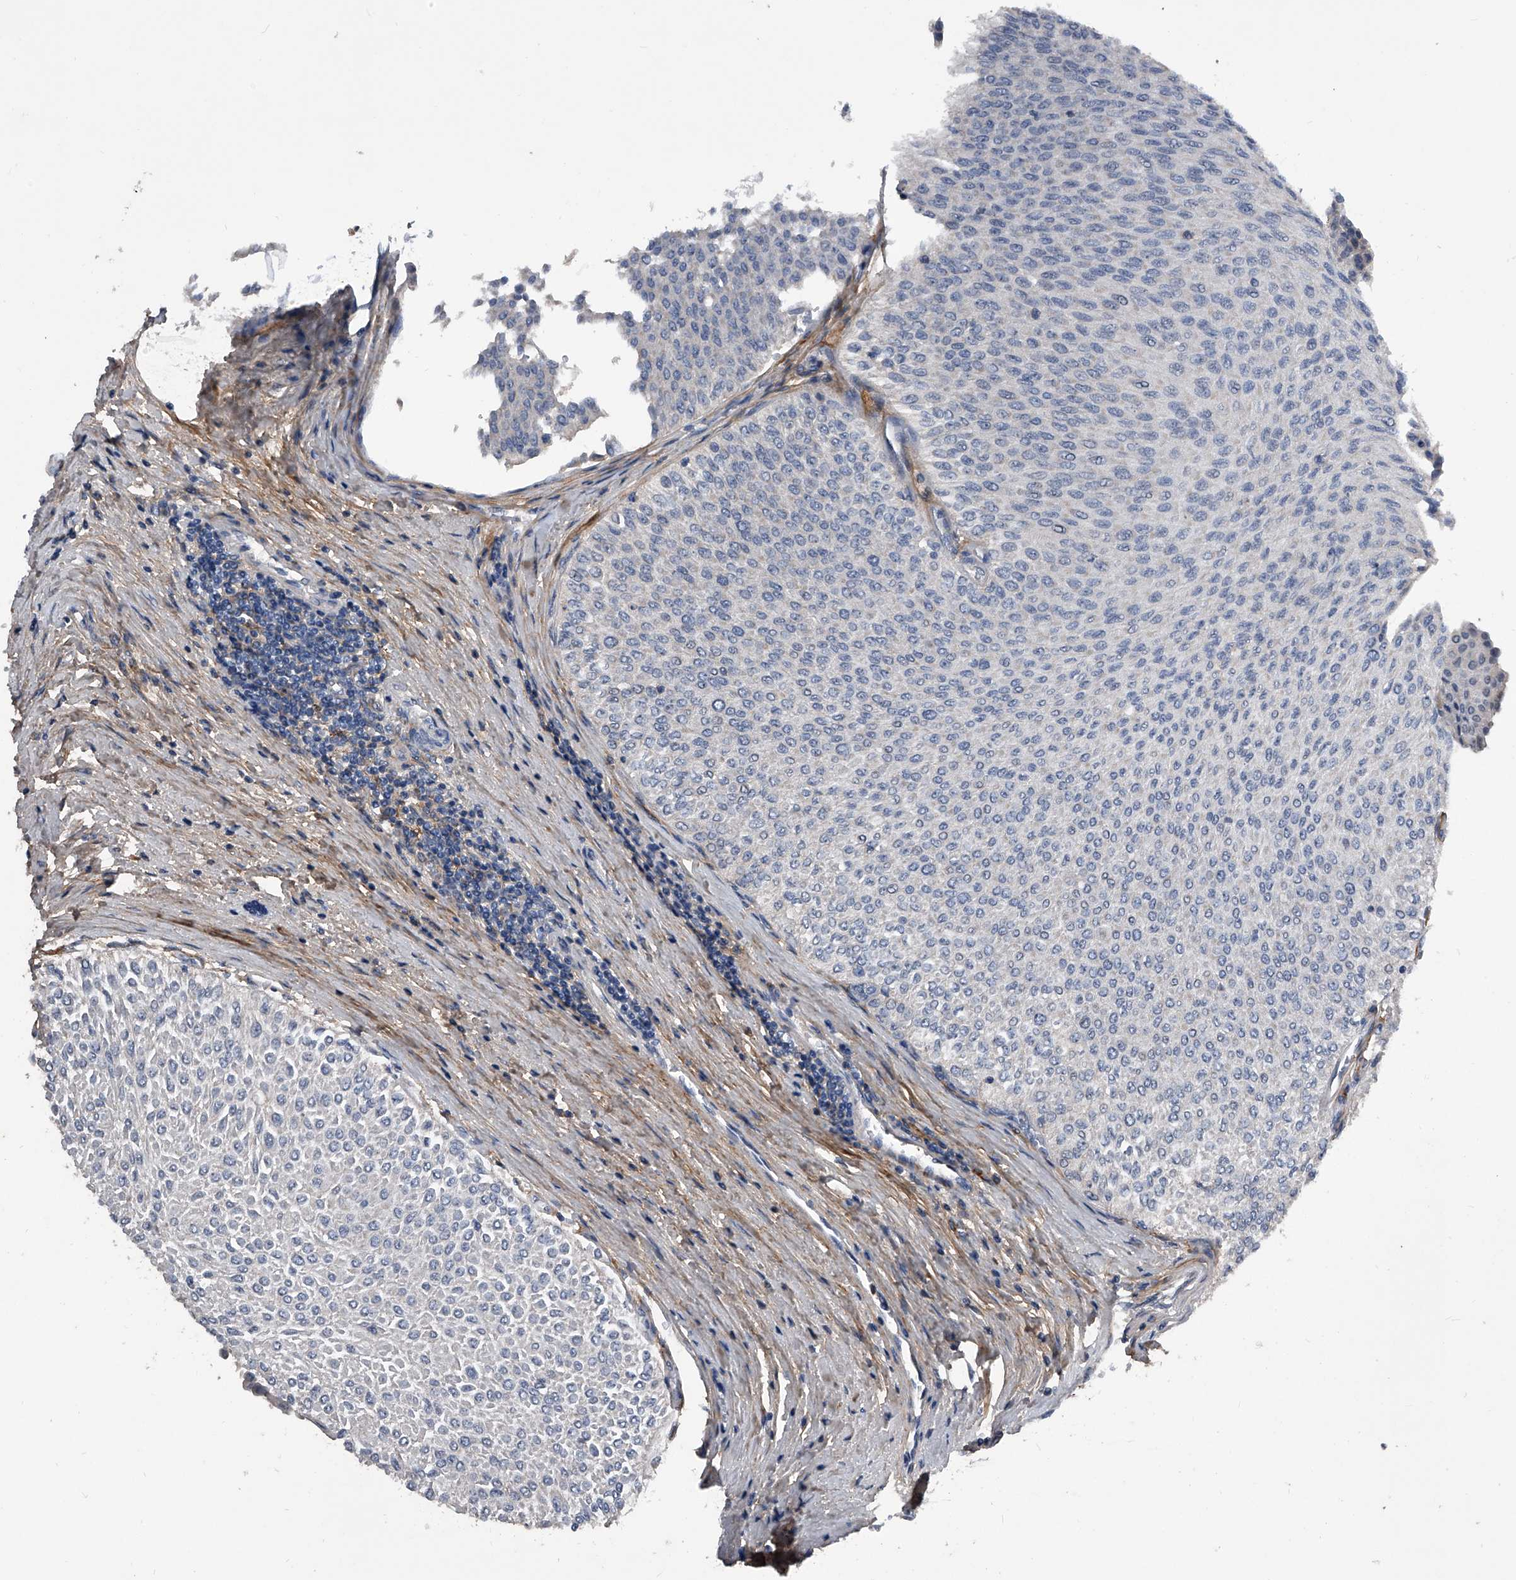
{"staining": {"intensity": "negative", "quantity": "none", "location": "none"}, "tissue": "urothelial cancer", "cell_type": "Tumor cells", "image_type": "cancer", "snomed": [{"axis": "morphology", "description": "Urothelial carcinoma, Low grade"}, {"axis": "topography", "description": "Urinary bladder"}], "caption": "Immunohistochemical staining of urothelial cancer displays no significant positivity in tumor cells.", "gene": "PHACTR1", "patient": {"sex": "male", "age": 78}}